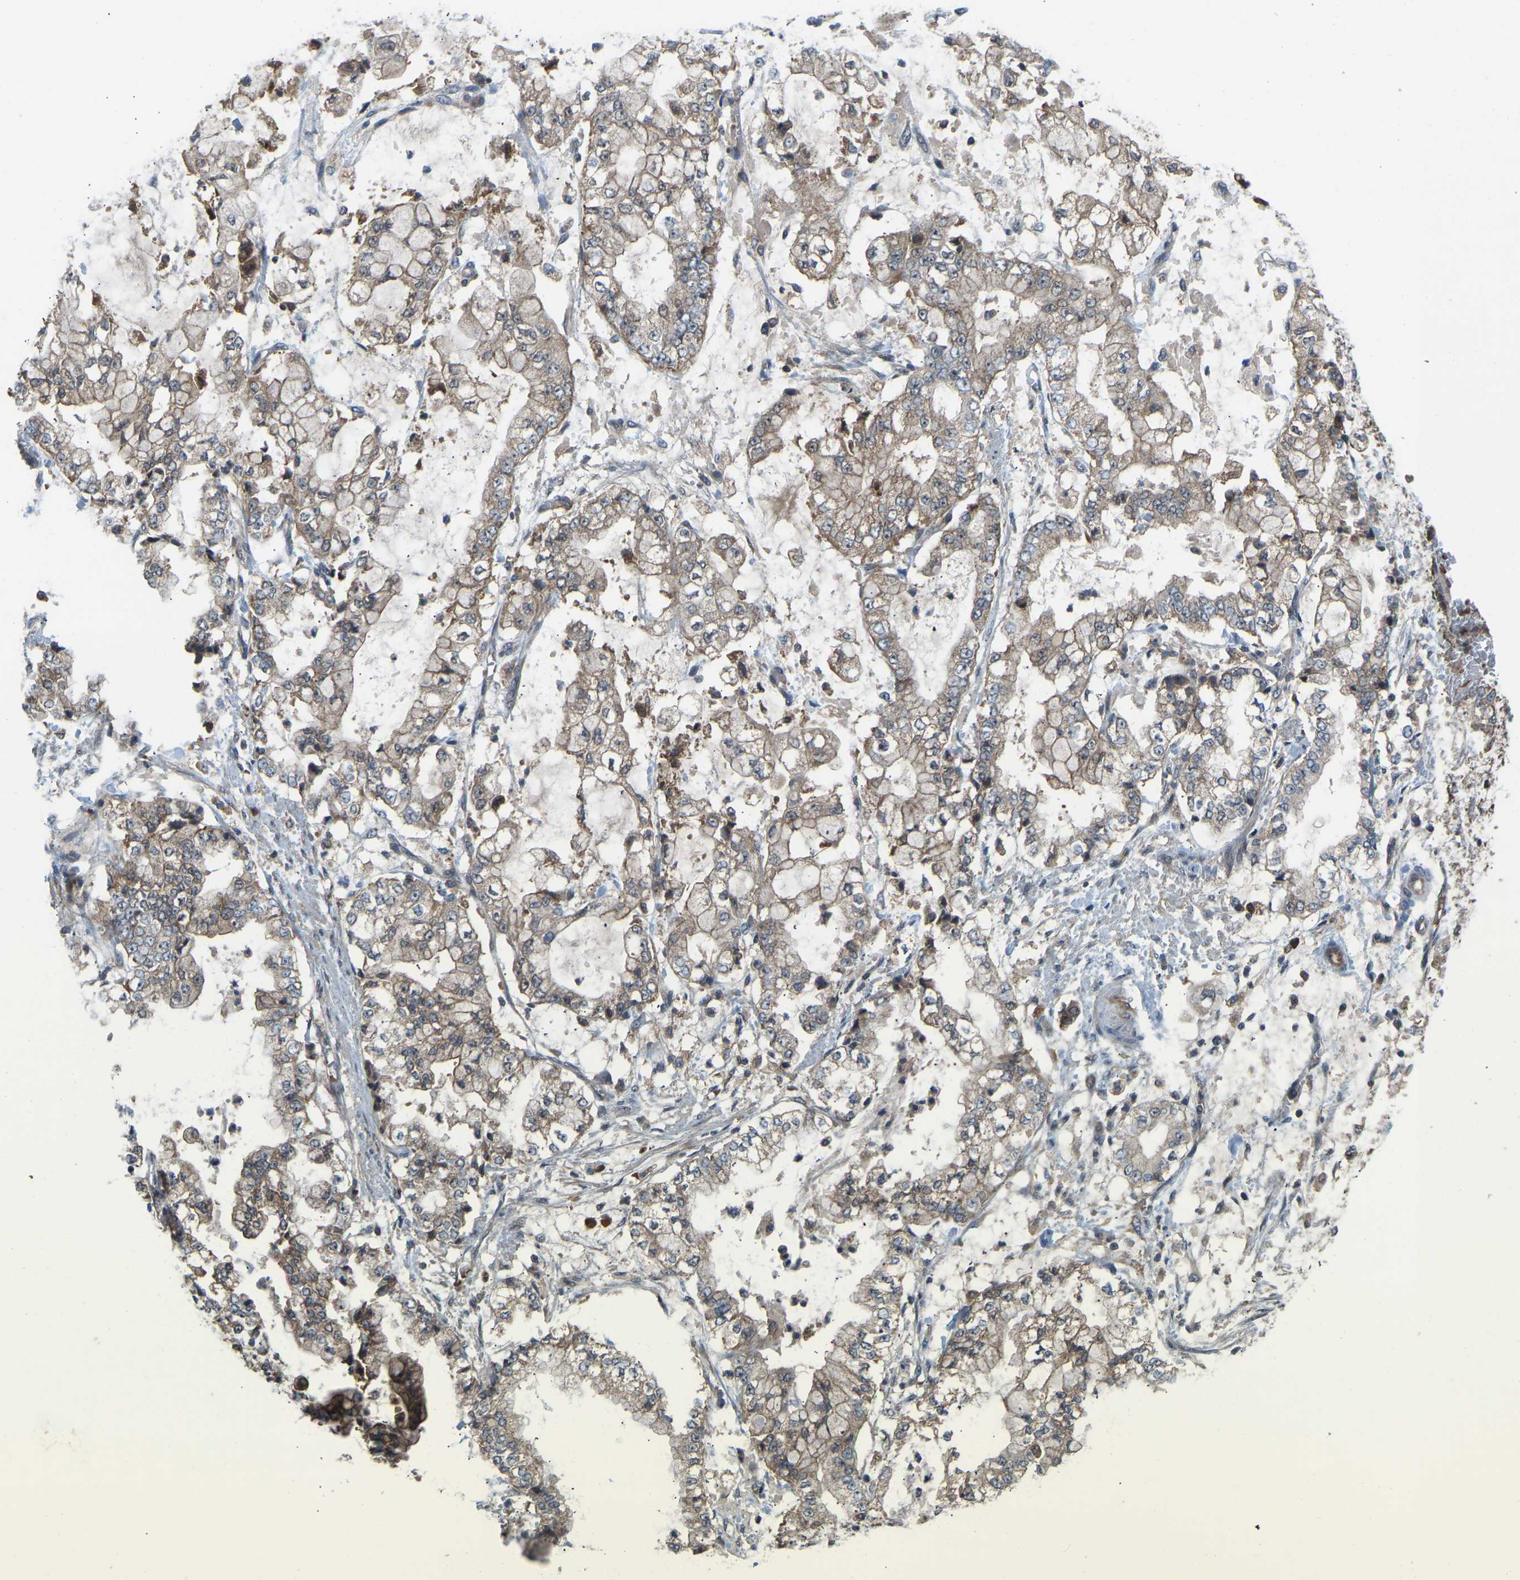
{"staining": {"intensity": "weak", "quantity": "25%-75%", "location": "cytoplasmic/membranous"}, "tissue": "stomach cancer", "cell_type": "Tumor cells", "image_type": "cancer", "snomed": [{"axis": "morphology", "description": "Adenocarcinoma, NOS"}, {"axis": "topography", "description": "Stomach"}], "caption": "An image showing weak cytoplasmic/membranous positivity in about 25%-75% of tumor cells in adenocarcinoma (stomach), as visualized by brown immunohistochemical staining.", "gene": "ZNF71", "patient": {"sex": "male", "age": 76}}